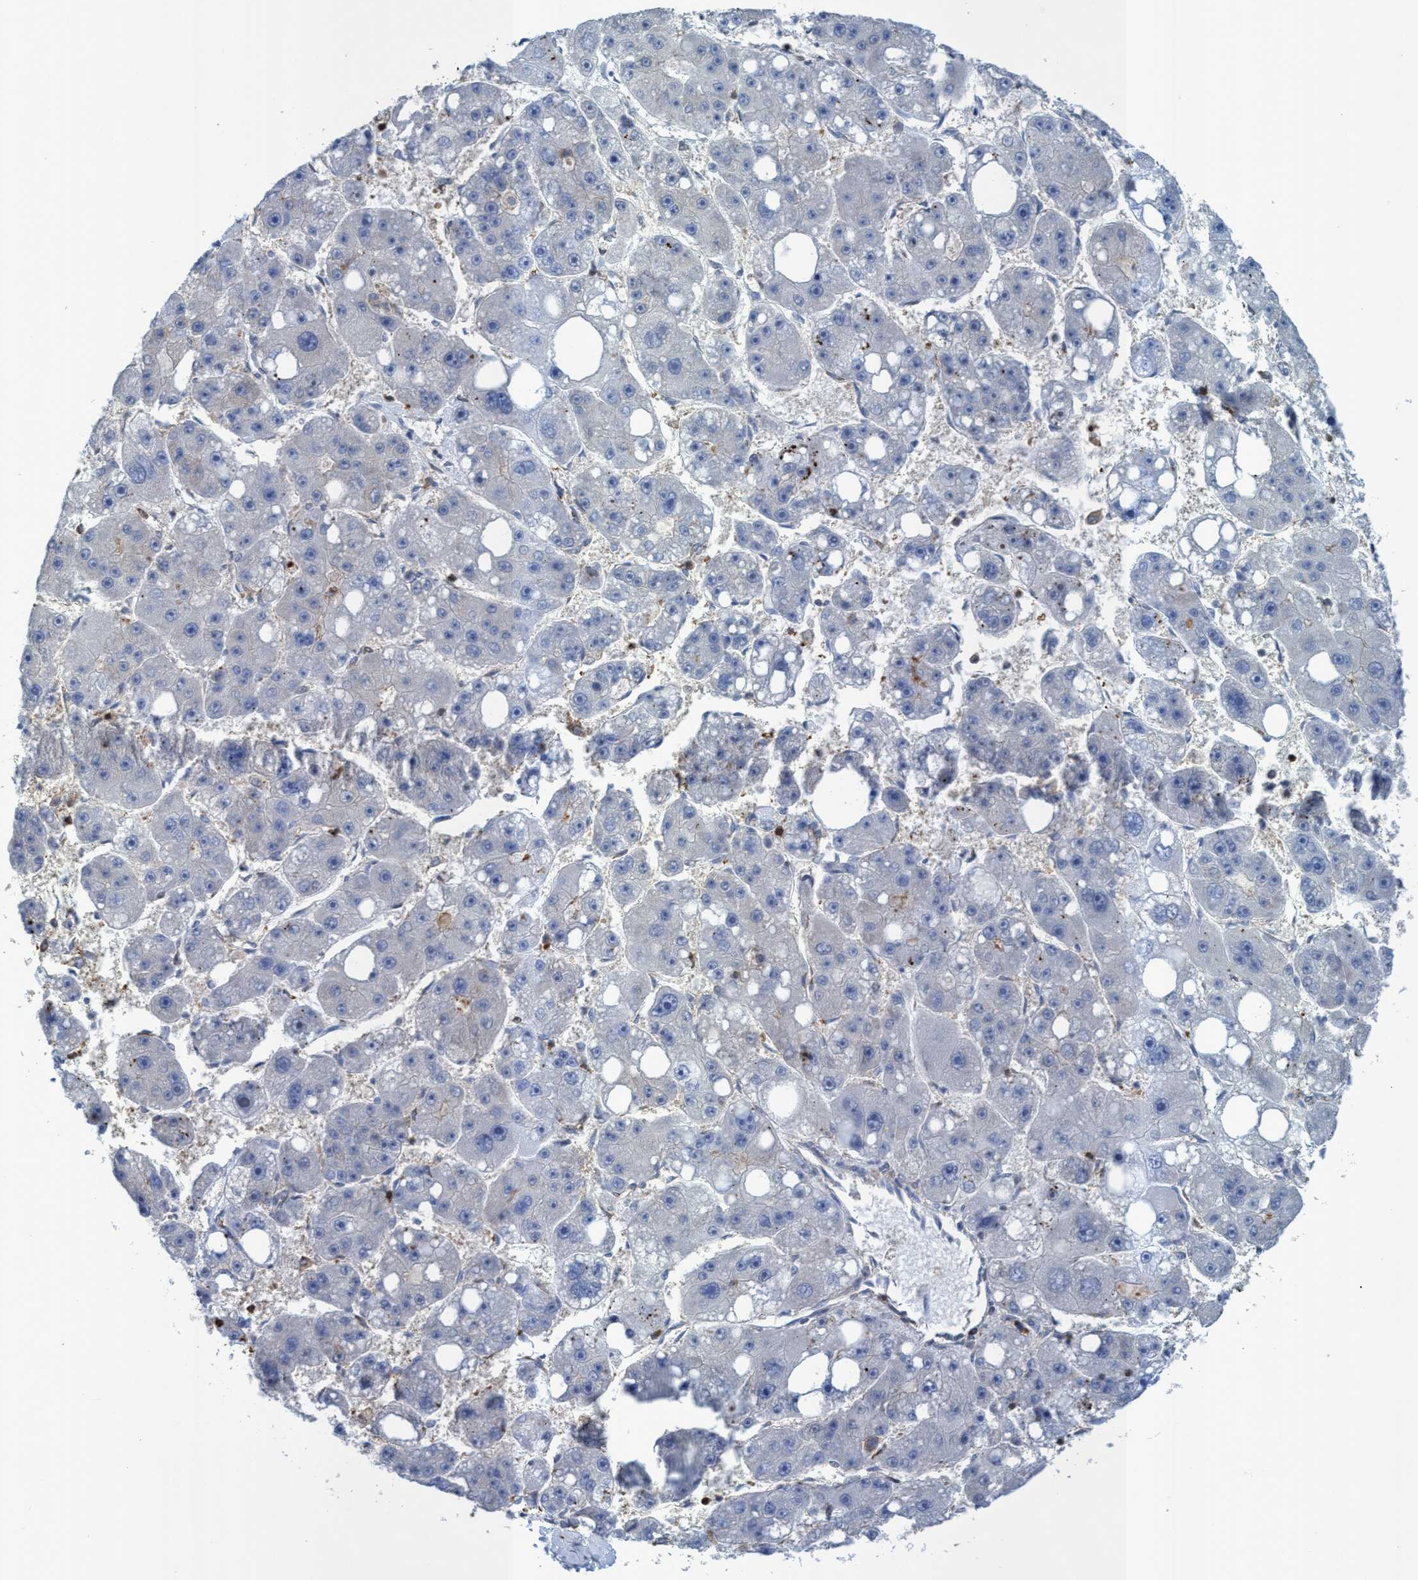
{"staining": {"intensity": "negative", "quantity": "none", "location": "none"}, "tissue": "liver cancer", "cell_type": "Tumor cells", "image_type": "cancer", "snomed": [{"axis": "morphology", "description": "Carcinoma, Hepatocellular, NOS"}, {"axis": "topography", "description": "Liver"}], "caption": "Immunohistochemistry (IHC) of human liver cancer shows no expression in tumor cells.", "gene": "EZR", "patient": {"sex": "female", "age": 61}}